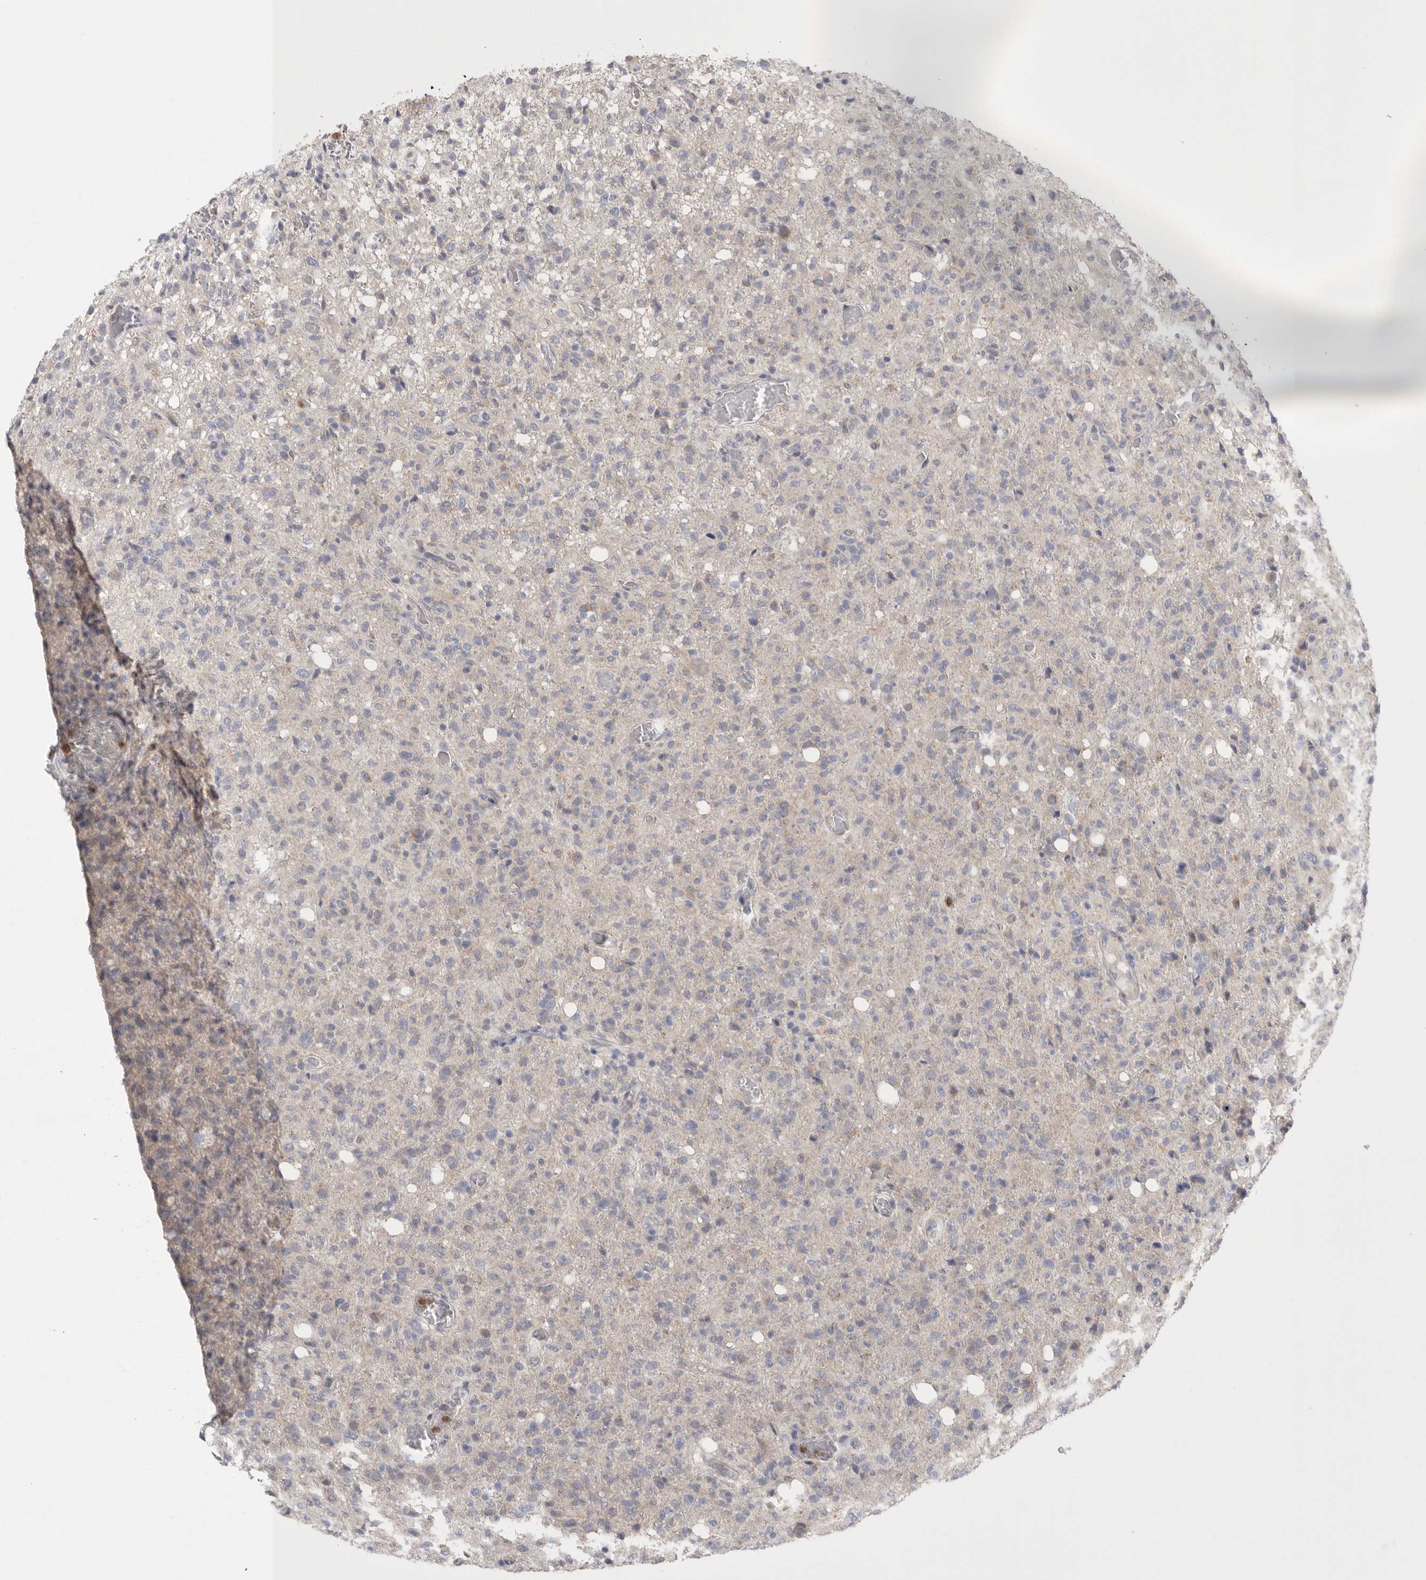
{"staining": {"intensity": "negative", "quantity": "none", "location": "none"}, "tissue": "glioma", "cell_type": "Tumor cells", "image_type": "cancer", "snomed": [{"axis": "morphology", "description": "Glioma, malignant, High grade"}, {"axis": "topography", "description": "Brain"}], "caption": "Histopathology image shows no significant protein positivity in tumor cells of high-grade glioma (malignant).", "gene": "CCDC126", "patient": {"sex": "female", "age": 57}}